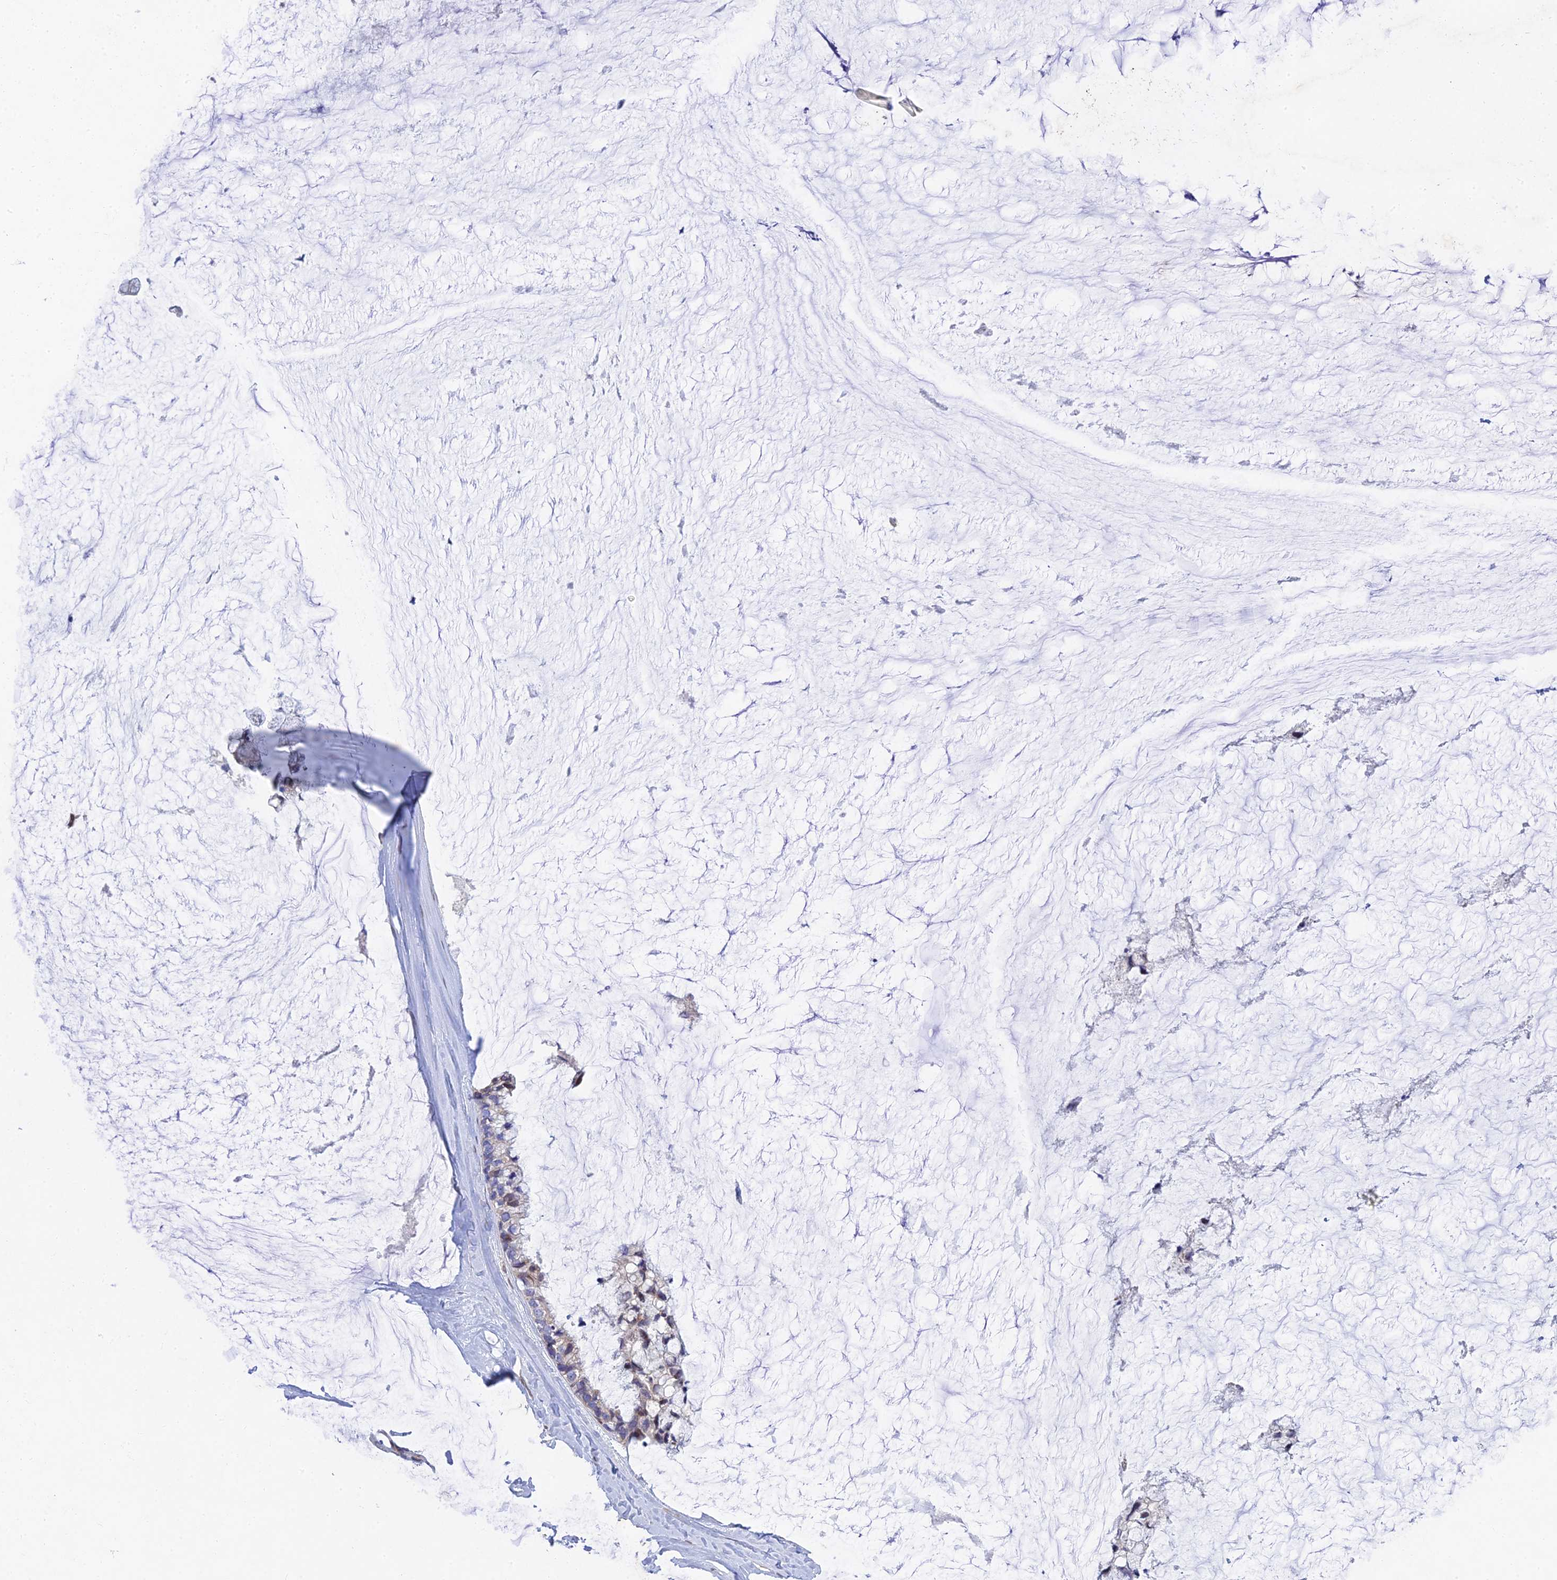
{"staining": {"intensity": "weak", "quantity": "25%-75%", "location": "cytoplasmic/membranous"}, "tissue": "ovarian cancer", "cell_type": "Tumor cells", "image_type": "cancer", "snomed": [{"axis": "morphology", "description": "Cystadenocarcinoma, mucinous, NOS"}, {"axis": "topography", "description": "Ovary"}], "caption": "Immunohistochemistry (DAB) staining of human ovarian mucinous cystadenocarcinoma demonstrates weak cytoplasmic/membranous protein expression in approximately 25%-75% of tumor cells. (DAB IHC with brightfield microscopy, high magnification).", "gene": "MGAT2", "patient": {"sex": "female", "age": 39}}